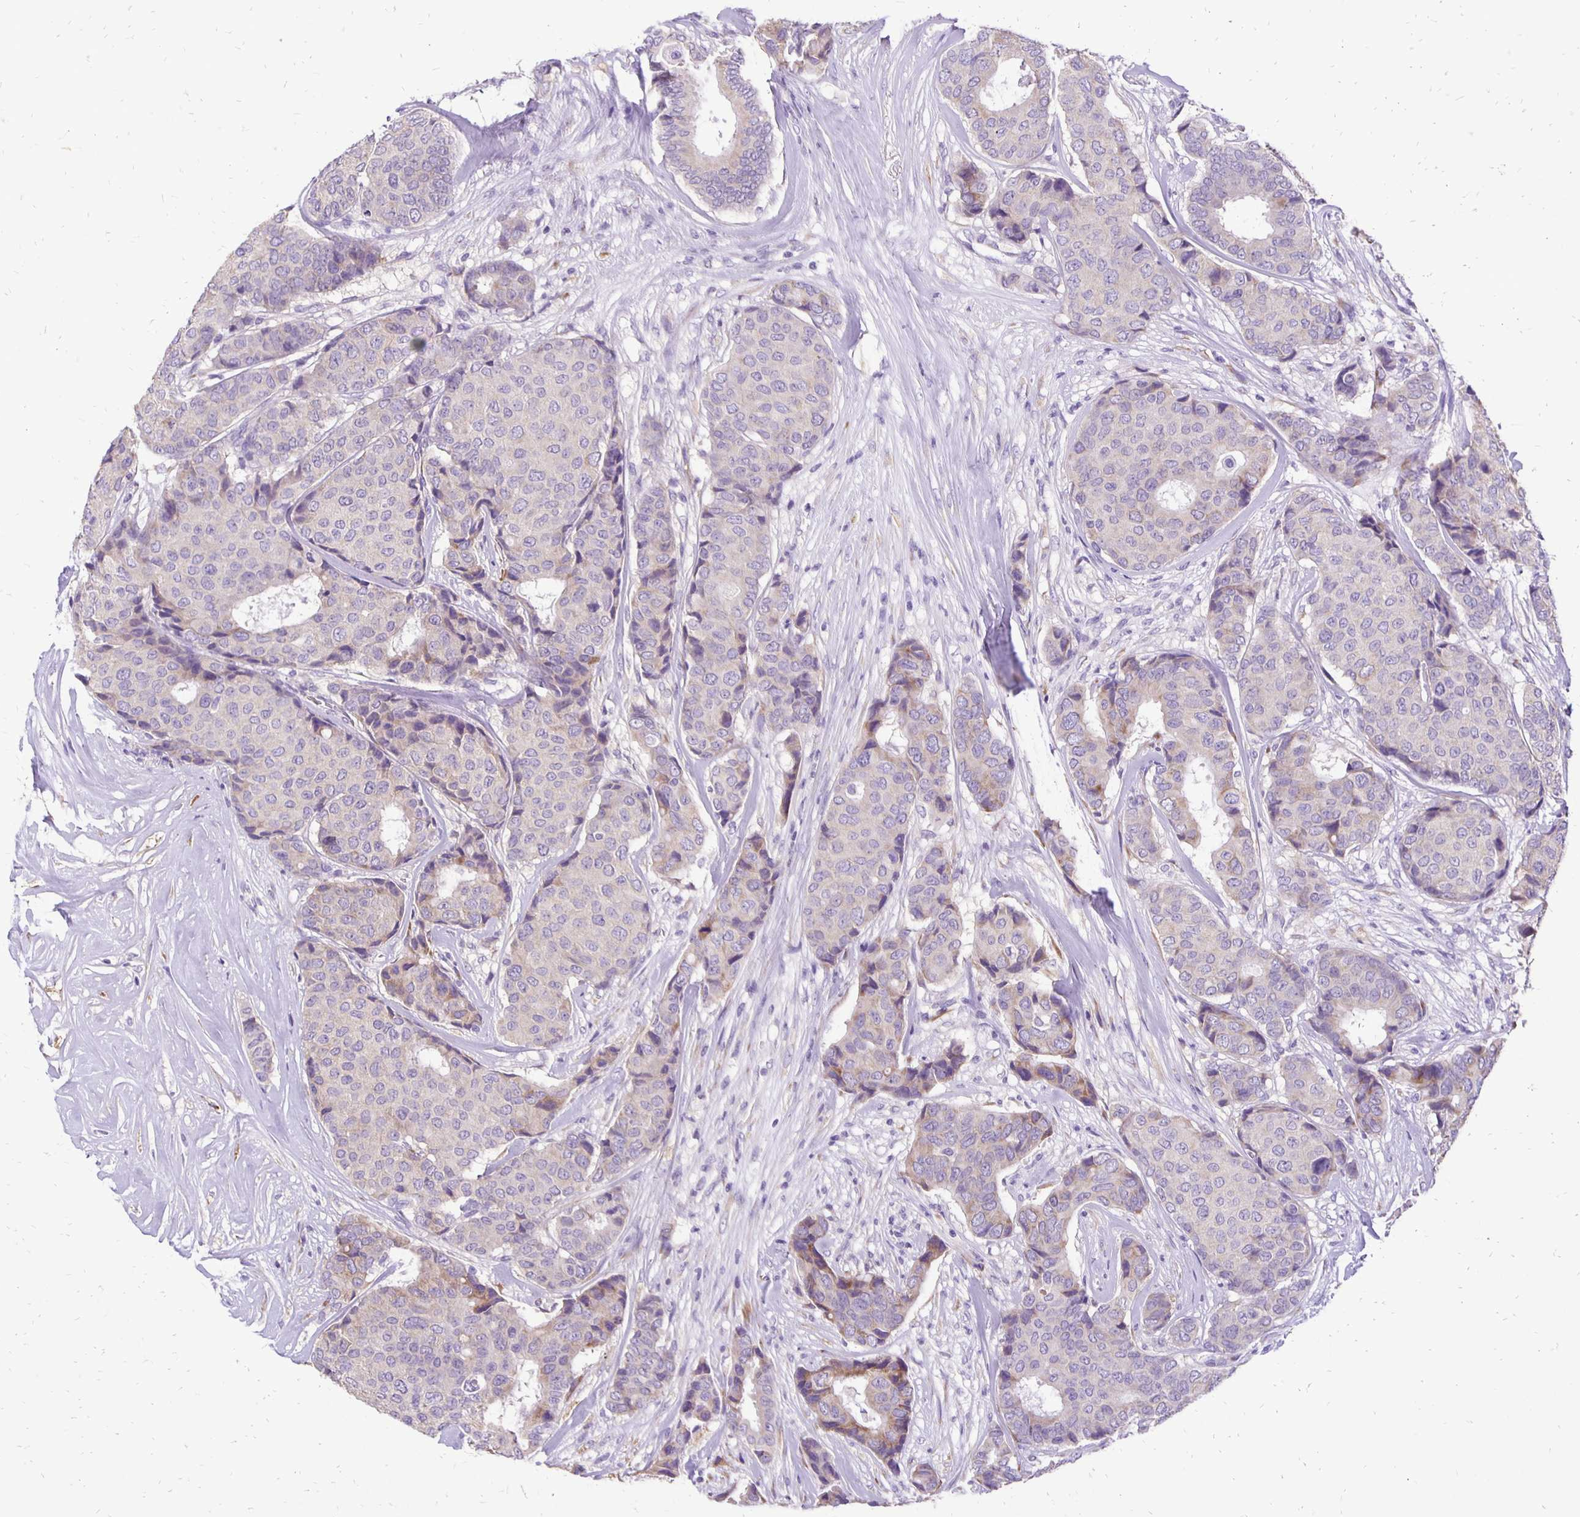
{"staining": {"intensity": "negative", "quantity": "none", "location": "none"}, "tissue": "breast cancer", "cell_type": "Tumor cells", "image_type": "cancer", "snomed": [{"axis": "morphology", "description": "Duct carcinoma"}, {"axis": "topography", "description": "Breast"}], "caption": "Tumor cells are negative for protein expression in human breast intraductal carcinoma. (Brightfield microscopy of DAB IHC at high magnification).", "gene": "ANKRD45", "patient": {"sex": "female", "age": 75}}